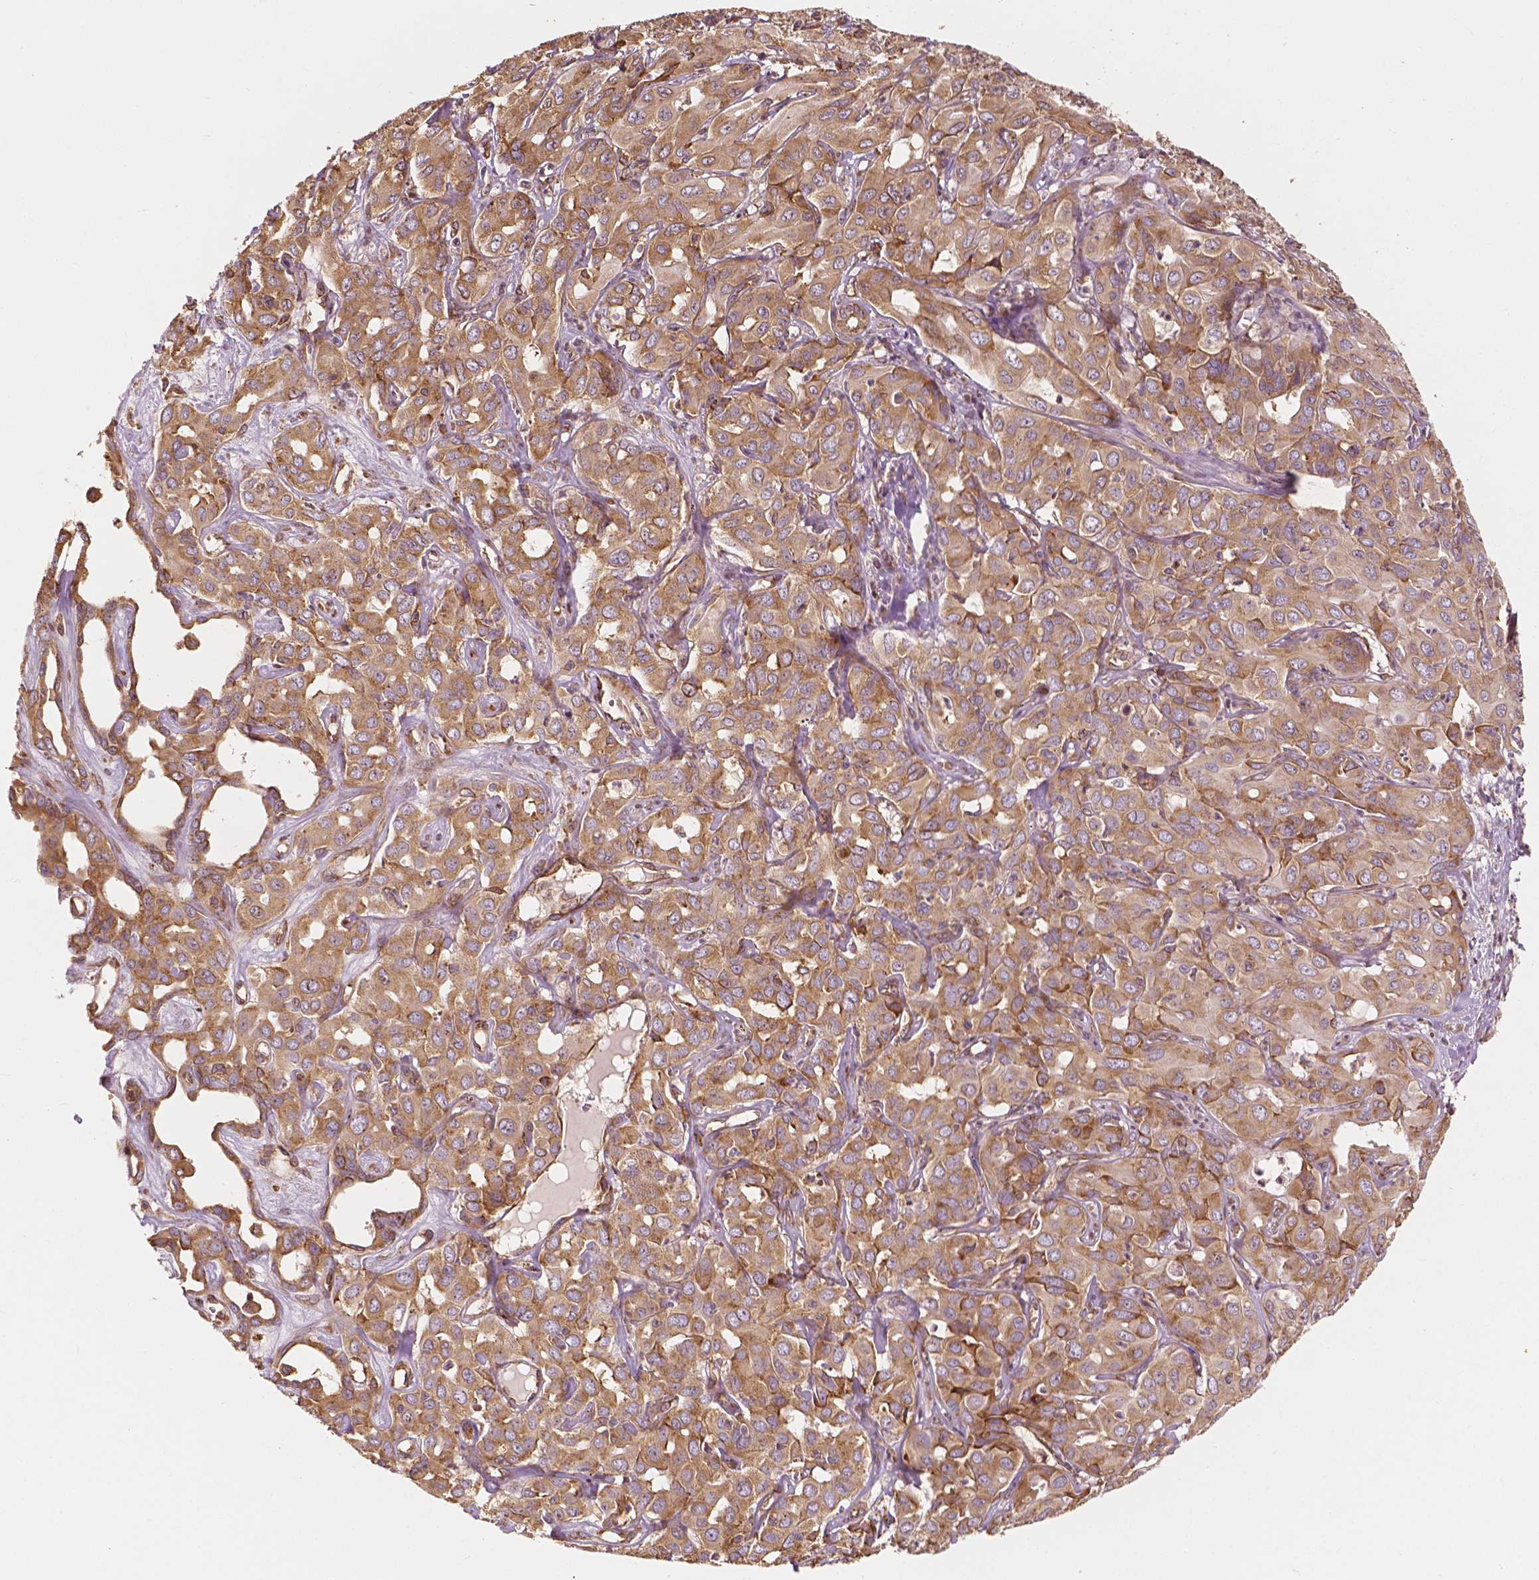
{"staining": {"intensity": "moderate", "quantity": ">75%", "location": "cytoplasmic/membranous"}, "tissue": "liver cancer", "cell_type": "Tumor cells", "image_type": "cancer", "snomed": [{"axis": "morphology", "description": "Cholangiocarcinoma"}, {"axis": "topography", "description": "Liver"}], "caption": "This histopathology image displays immunohistochemistry staining of liver cancer (cholangiocarcinoma), with medium moderate cytoplasmic/membranous positivity in approximately >75% of tumor cells.", "gene": "G3BP1", "patient": {"sex": "female", "age": 60}}